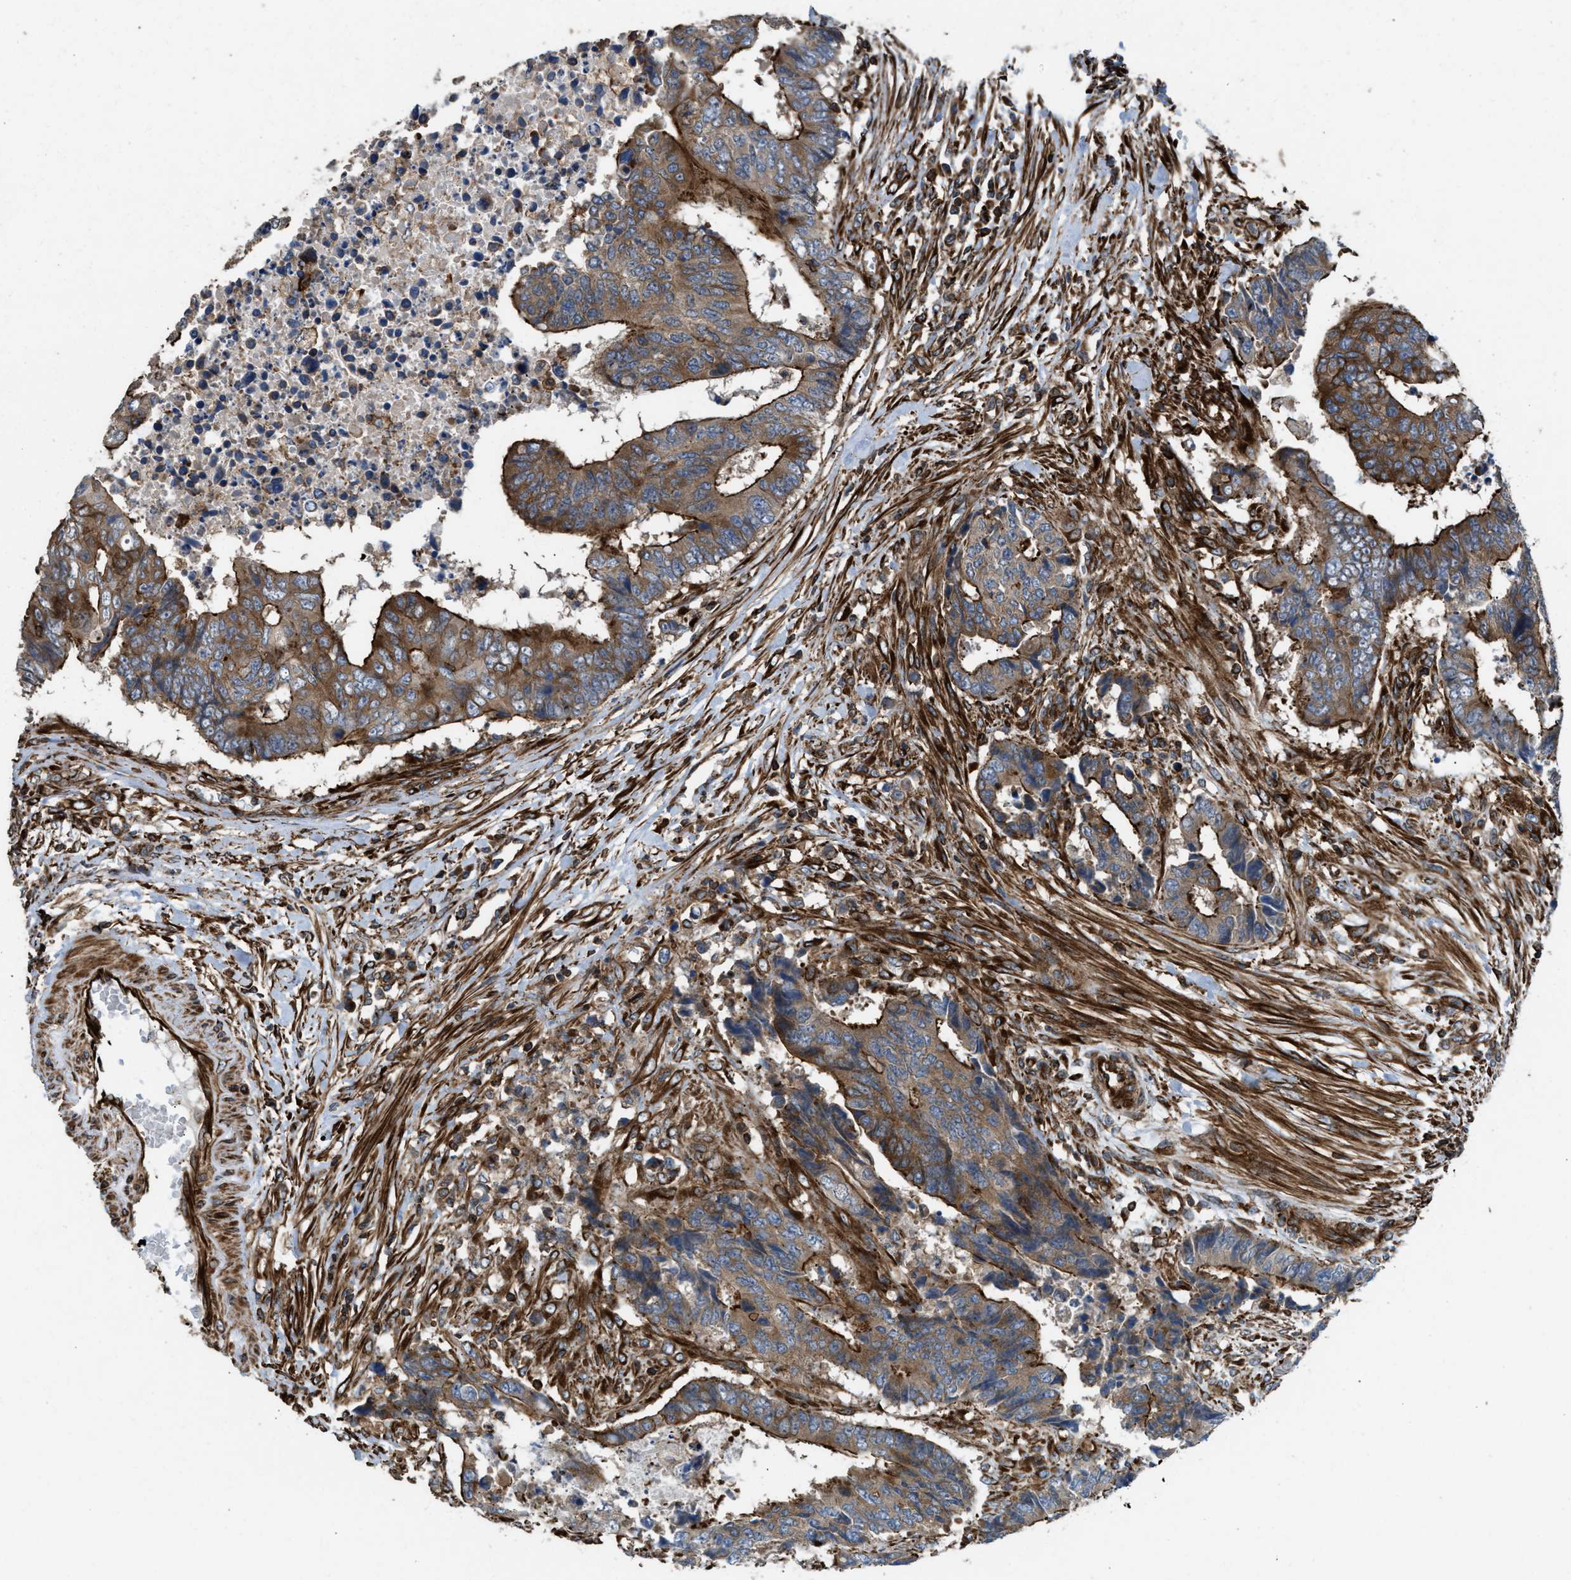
{"staining": {"intensity": "strong", "quantity": ">75%", "location": "cytoplasmic/membranous"}, "tissue": "colorectal cancer", "cell_type": "Tumor cells", "image_type": "cancer", "snomed": [{"axis": "morphology", "description": "Adenocarcinoma, NOS"}, {"axis": "topography", "description": "Rectum"}], "caption": "Protein expression by IHC shows strong cytoplasmic/membranous expression in about >75% of tumor cells in colorectal adenocarcinoma.", "gene": "EGLN1", "patient": {"sex": "male", "age": 84}}